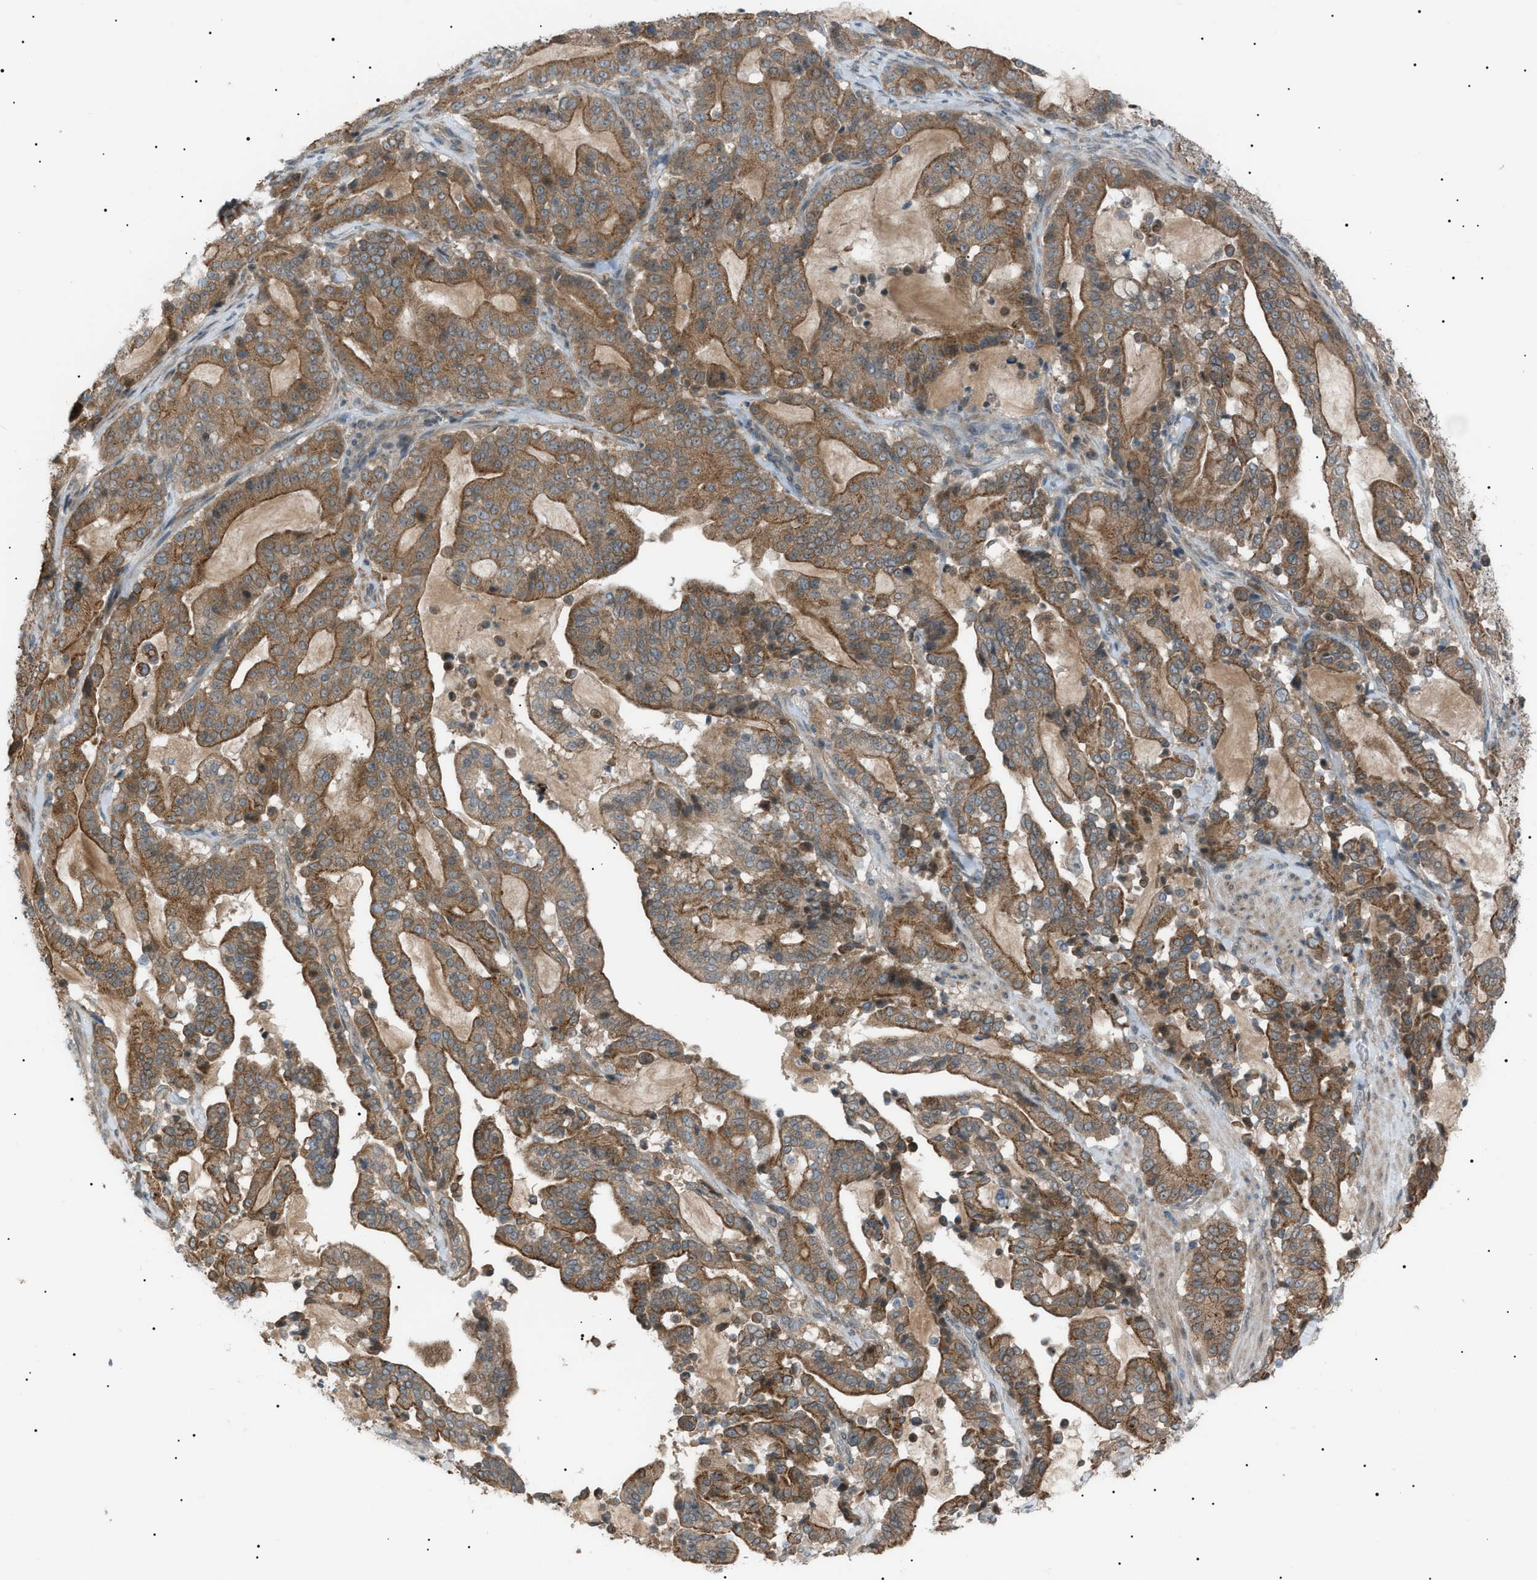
{"staining": {"intensity": "moderate", "quantity": ">75%", "location": "cytoplasmic/membranous"}, "tissue": "pancreatic cancer", "cell_type": "Tumor cells", "image_type": "cancer", "snomed": [{"axis": "morphology", "description": "Adenocarcinoma, NOS"}, {"axis": "topography", "description": "Pancreas"}], "caption": "Protein staining by immunohistochemistry demonstrates moderate cytoplasmic/membranous positivity in approximately >75% of tumor cells in pancreatic cancer. The staining was performed using DAB, with brown indicating positive protein expression. Nuclei are stained blue with hematoxylin.", "gene": "LPIN2", "patient": {"sex": "male", "age": 63}}